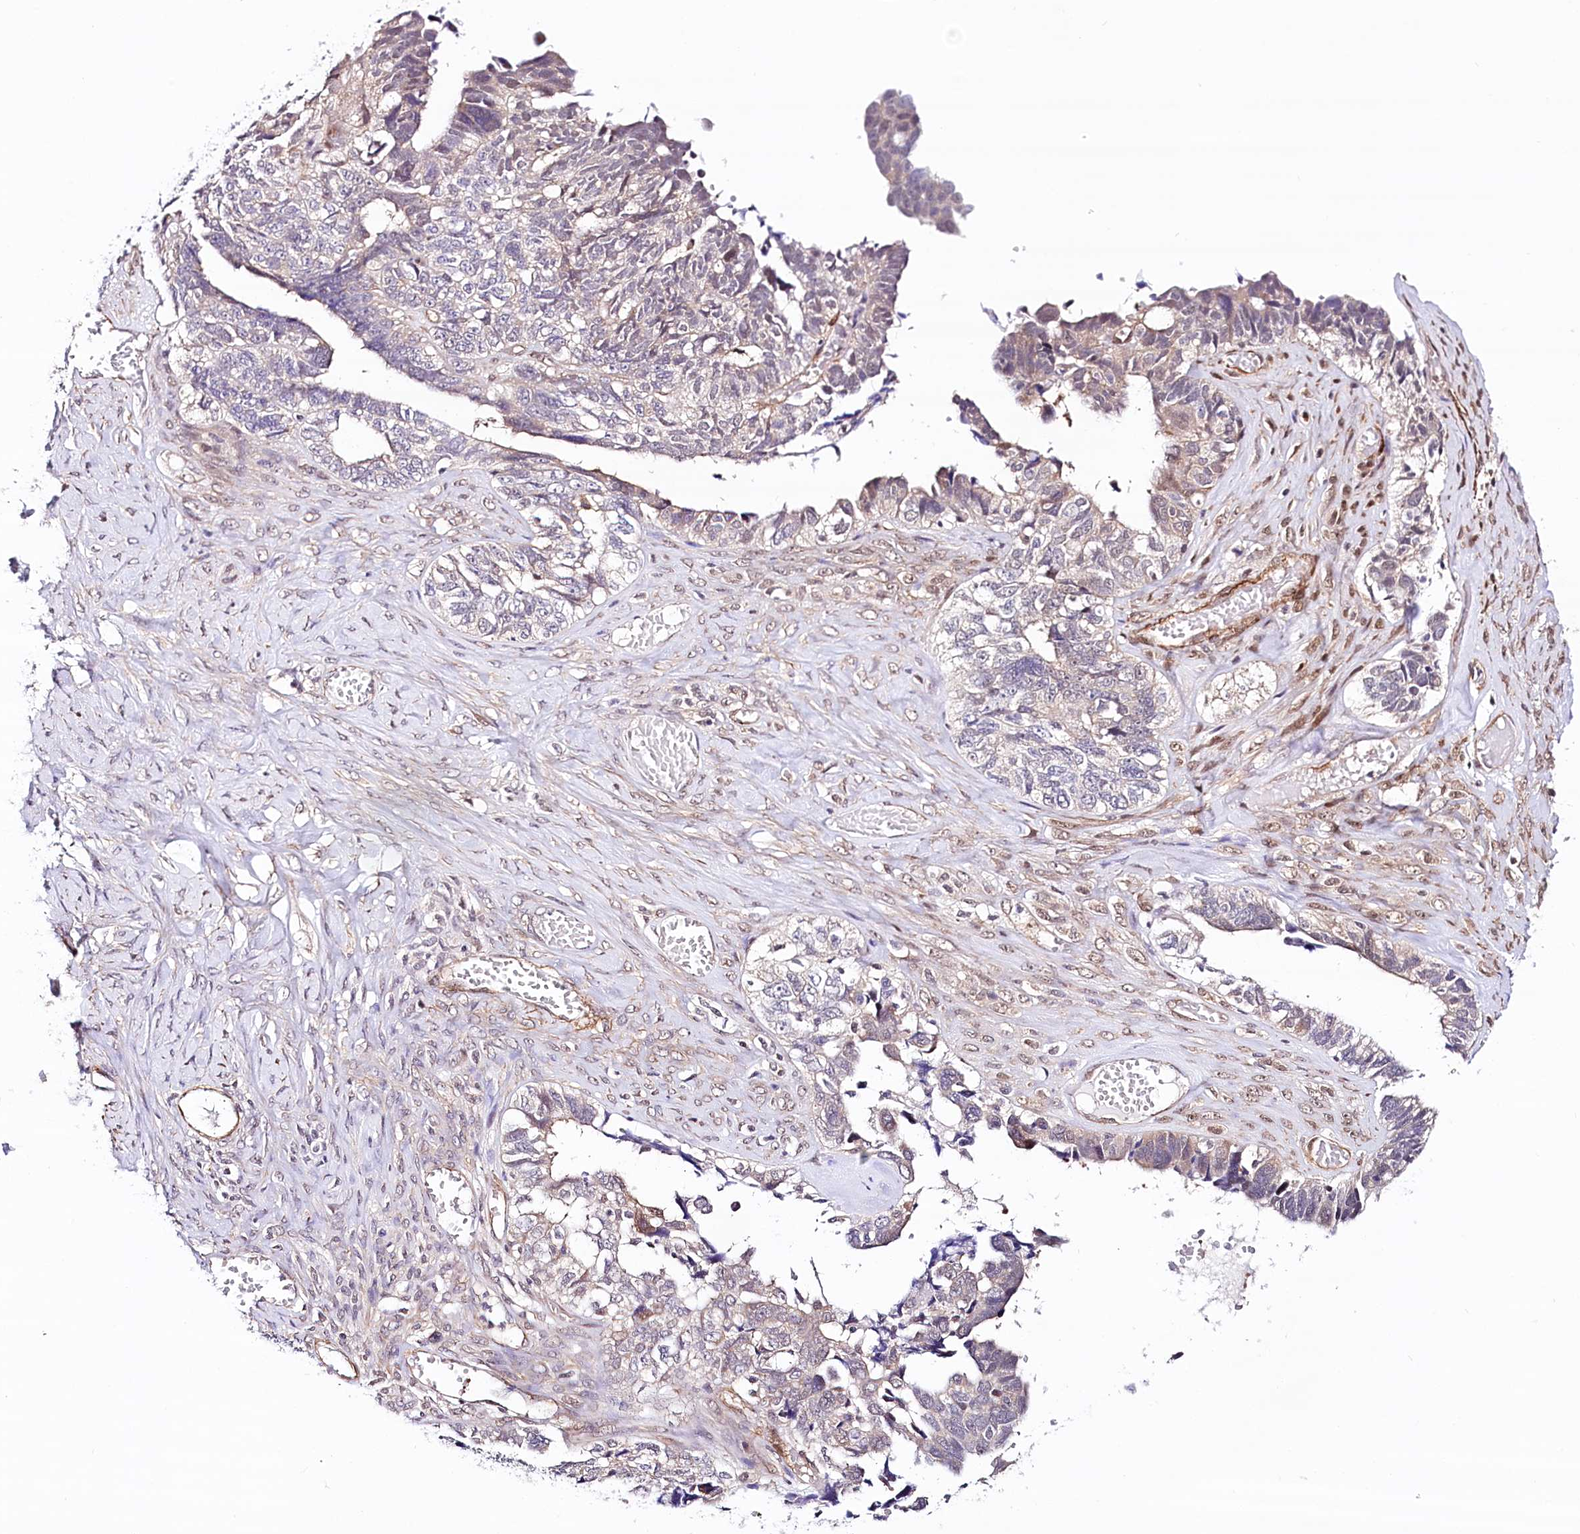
{"staining": {"intensity": "negative", "quantity": "none", "location": "none"}, "tissue": "ovarian cancer", "cell_type": "Tumor cells", "image_type": "cancer", "snomed": [{"axis": "morphology", "description": "Cystadenocarcinoma, serous, NOS"}, {"axis": "topography", "description": "Ovary"}], "caption": "A high-resolution histopathology image shows immunohistochemistry (IHC) staining of serous cystadenocarcinoma (ovarian), which displays no significant positivity in tumor cells.", "gene": "PPP2R5B", "patient": {"sex": "female", "age": 79}}